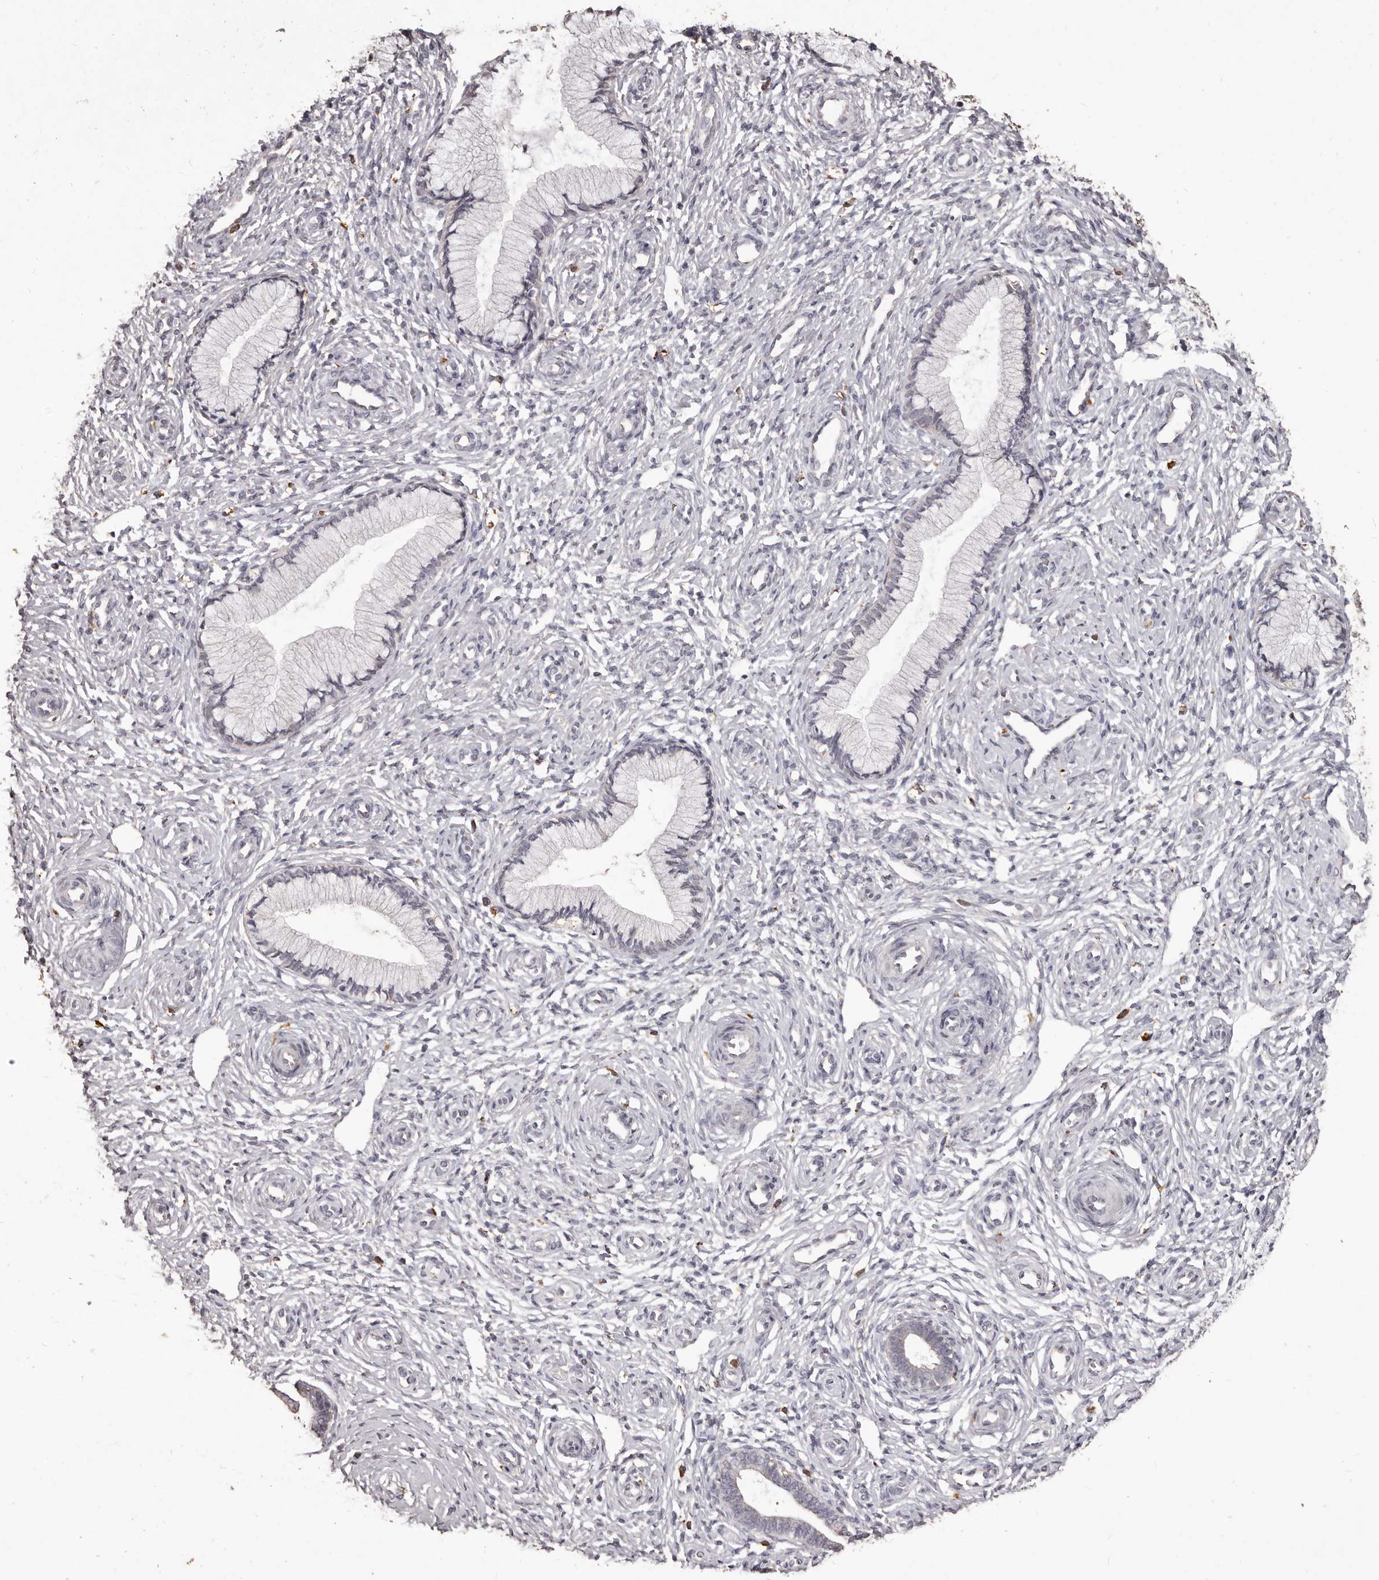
{"staining": {"intensity": "negative", "quantity": "none", "location": "none"}, "tissue": "cervix", "cell_type": "Glandular cells", "image_type": "normal", "snomed": [{"axis": "morphology", "description": "Normal tissue, NOS"}, {"axis": "topography", "description": "Cervix"}], "caption": "Glandular cells show no significant protein staining in unremarkable cervix.", "gene": "PRSS27", "patient": {"sex": "female", "age": 27}}